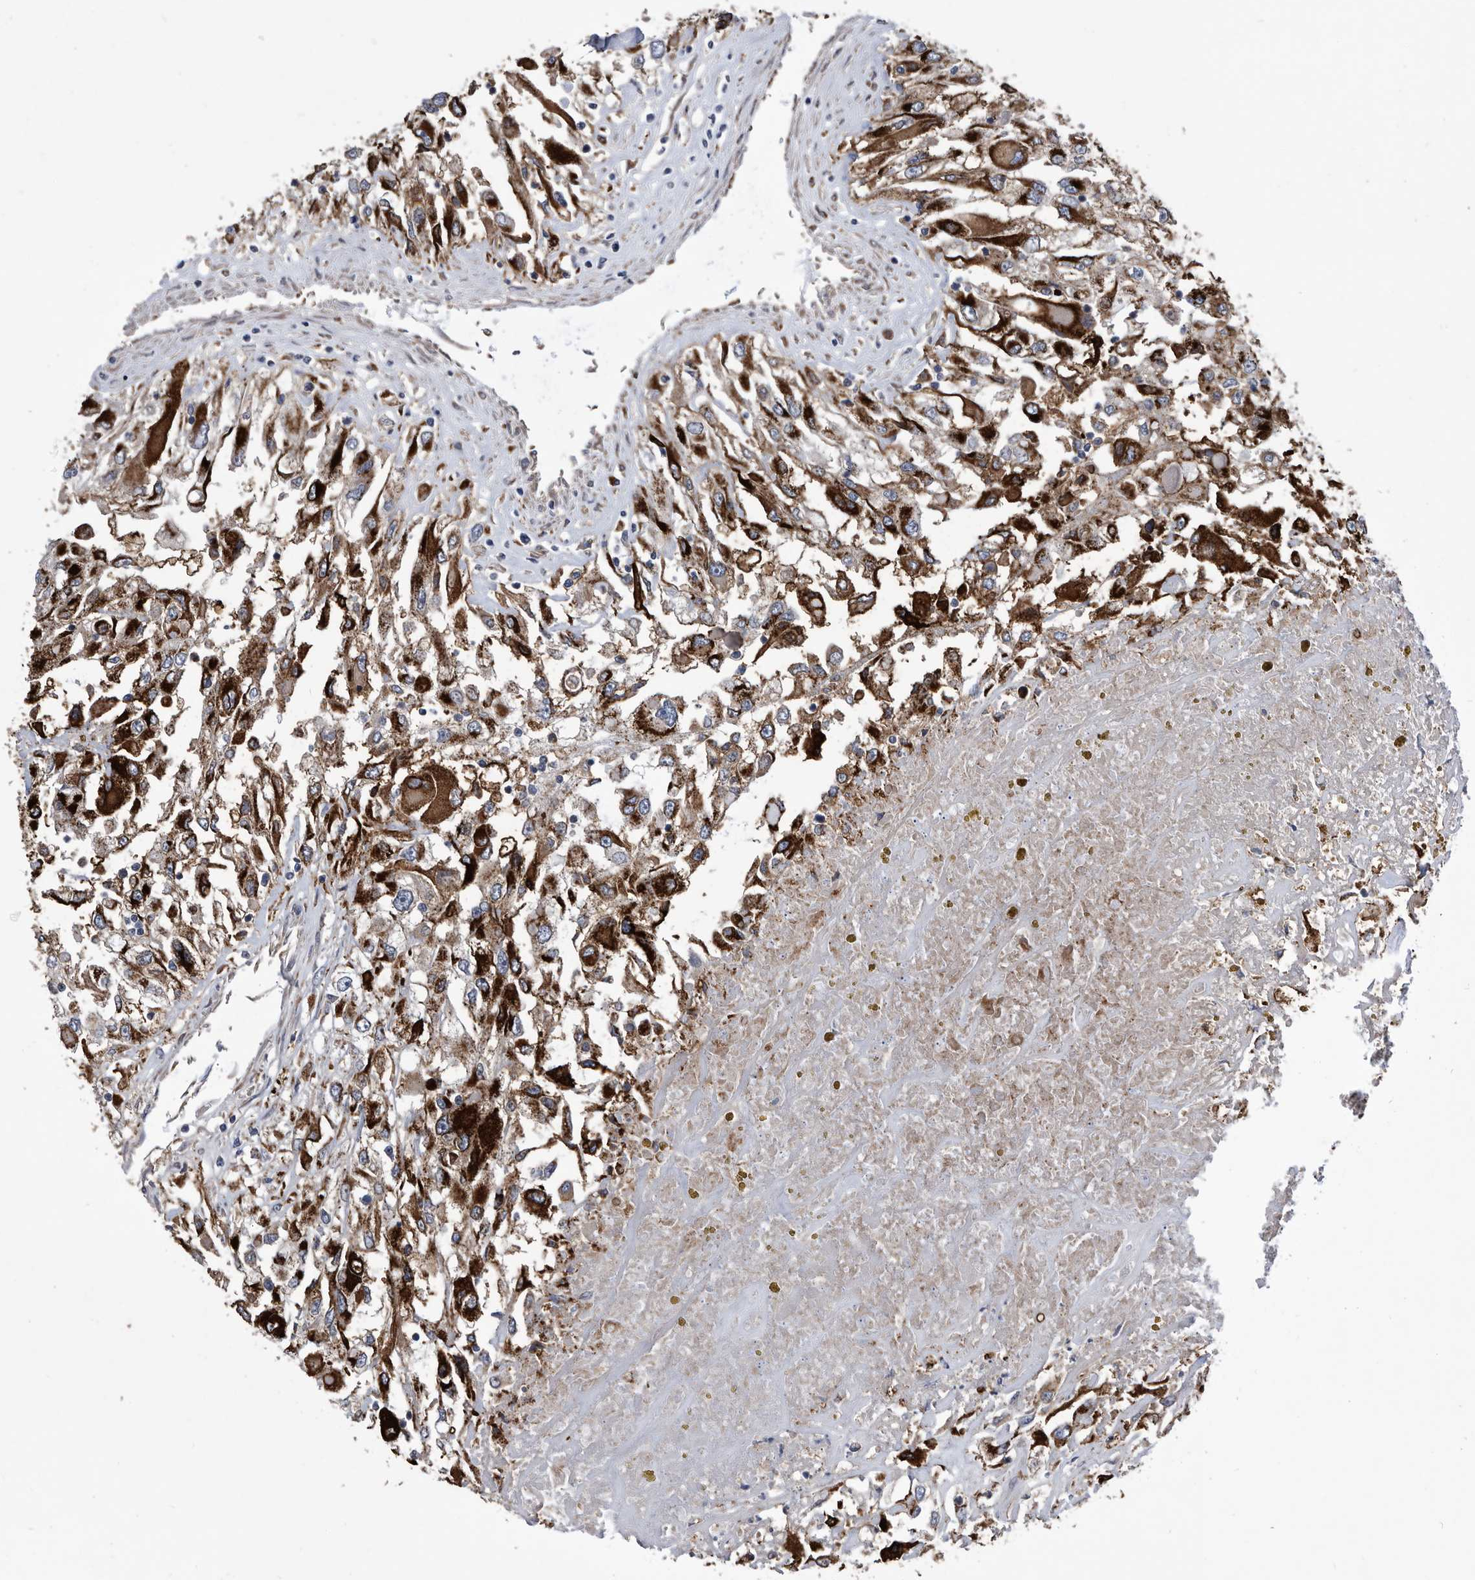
{"staining": {"intensity": "strong", "quantity": ">75%", "location": "cytoplasmic/membranous"}, "tissue": "renal cancer", "cell_type": "Tumor cells", "image_type": "cancer", "snomed": [{"axis": "morphology", "description": "Adenocarcinoma, NOS"}, {"axis": "topography", "description": "Kidney"}], "caption": "An image of renal cancer (adenocarcinoma) stained for a protein exhibits strong cytoplasmic/membranous brown staining in tumor cells. The protein is stained brown, and the nuclei are stained in blue (DAB (3,3'-diaminobenzidine) IHC with brightfield microscopy, high magnification).", "gene": "BAIAP3", "patient": {"sex": "female", "age": 52}}